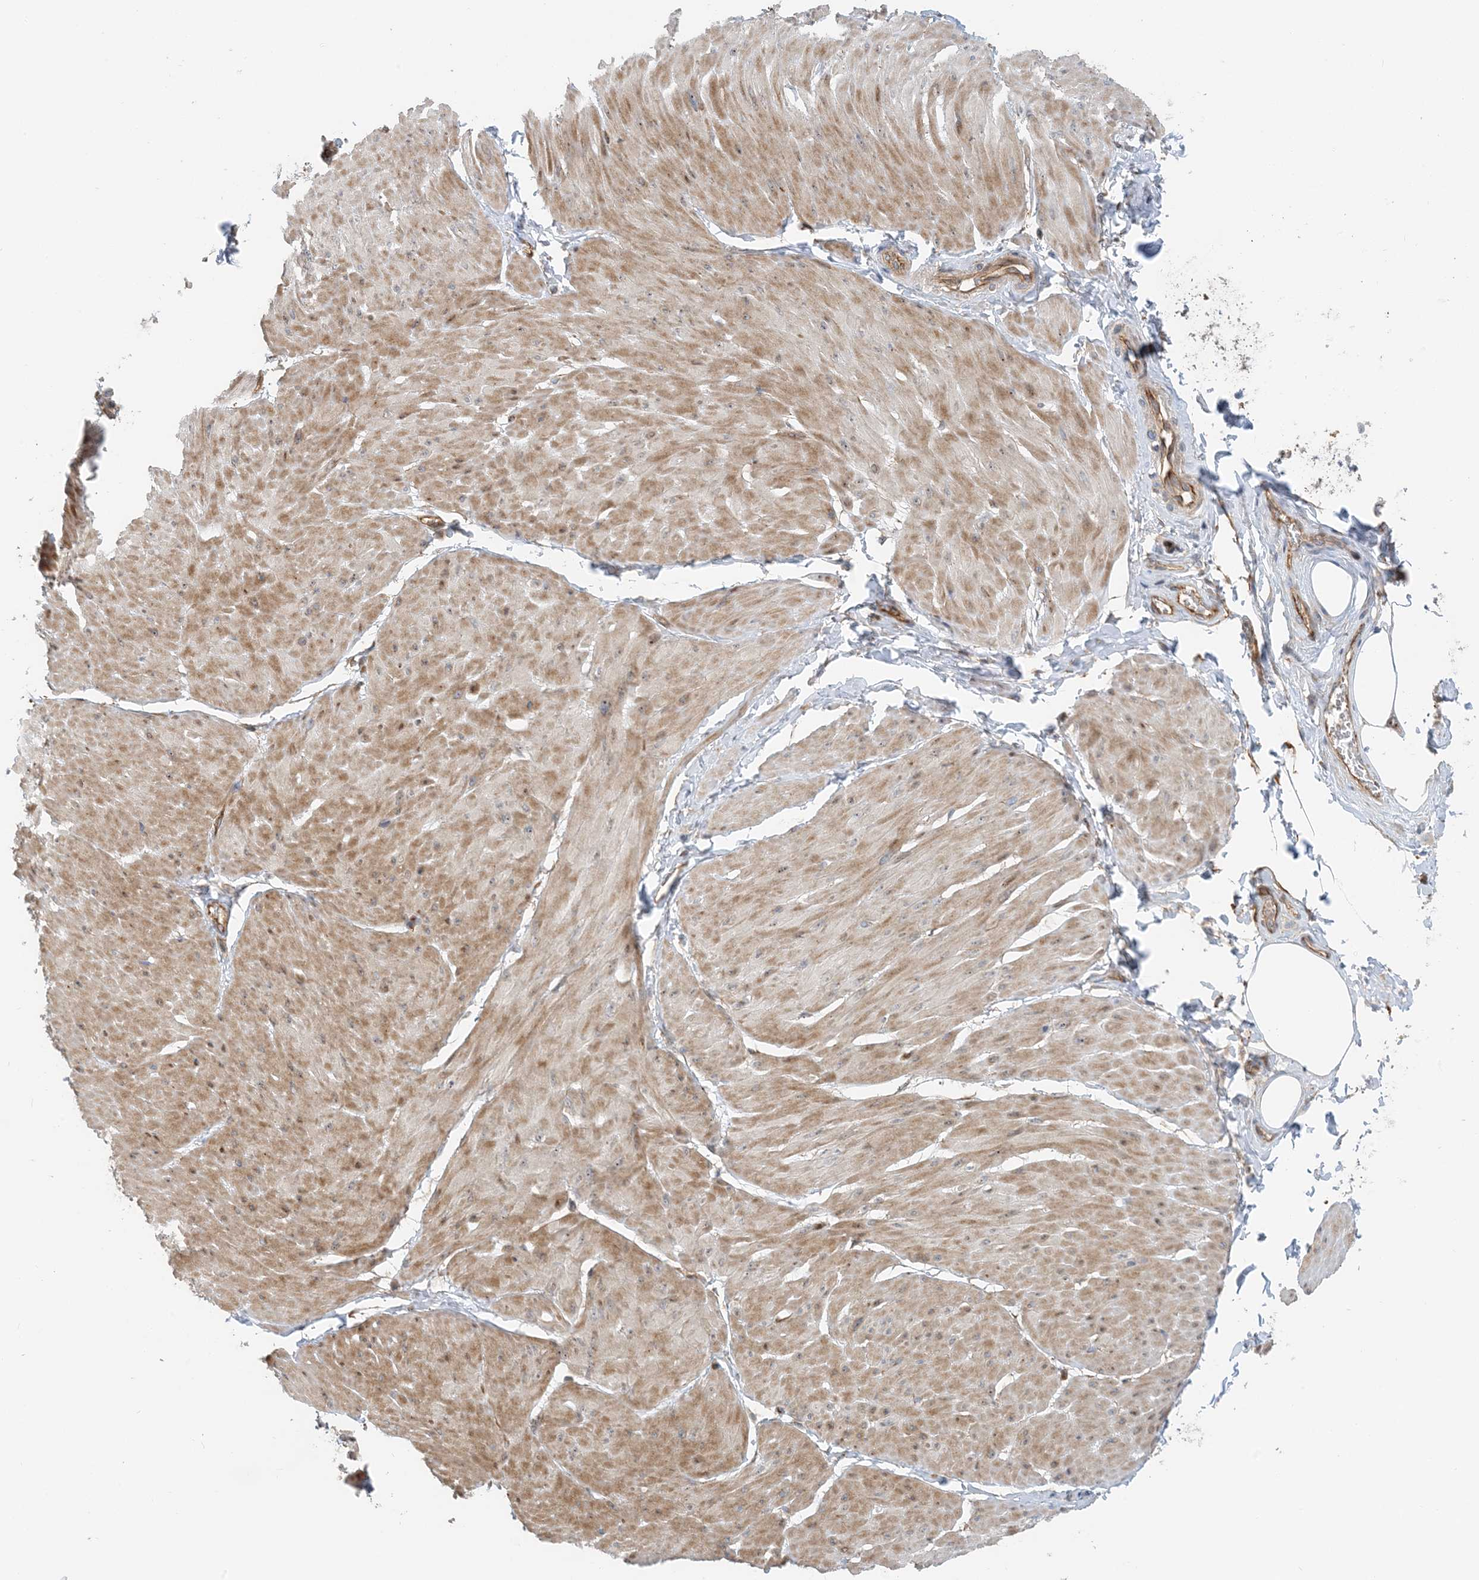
{"staining": {"intensity": "moderate", "quantity": ">75%", "location": "cytoplasmic/membranous"}, "tissue": "smooth muscle", "cell_type": "Smooth muscle cells", "image_type": "normal", "snomed": [{"axis": "morphology", "description": "Urothelial carcinoma, High grade"}, {"axis": "topography", "description": "Urinary bladder"}], "caption": "Approximately >75% of smooth muscle cells in benign smooth muscle exhibit moderate cytoplasmic/membranous protein positivity as visualized by brown immunohistochemical staining.", "gene": "MYL5", "patient": {"sex": "male", "age": 46}}